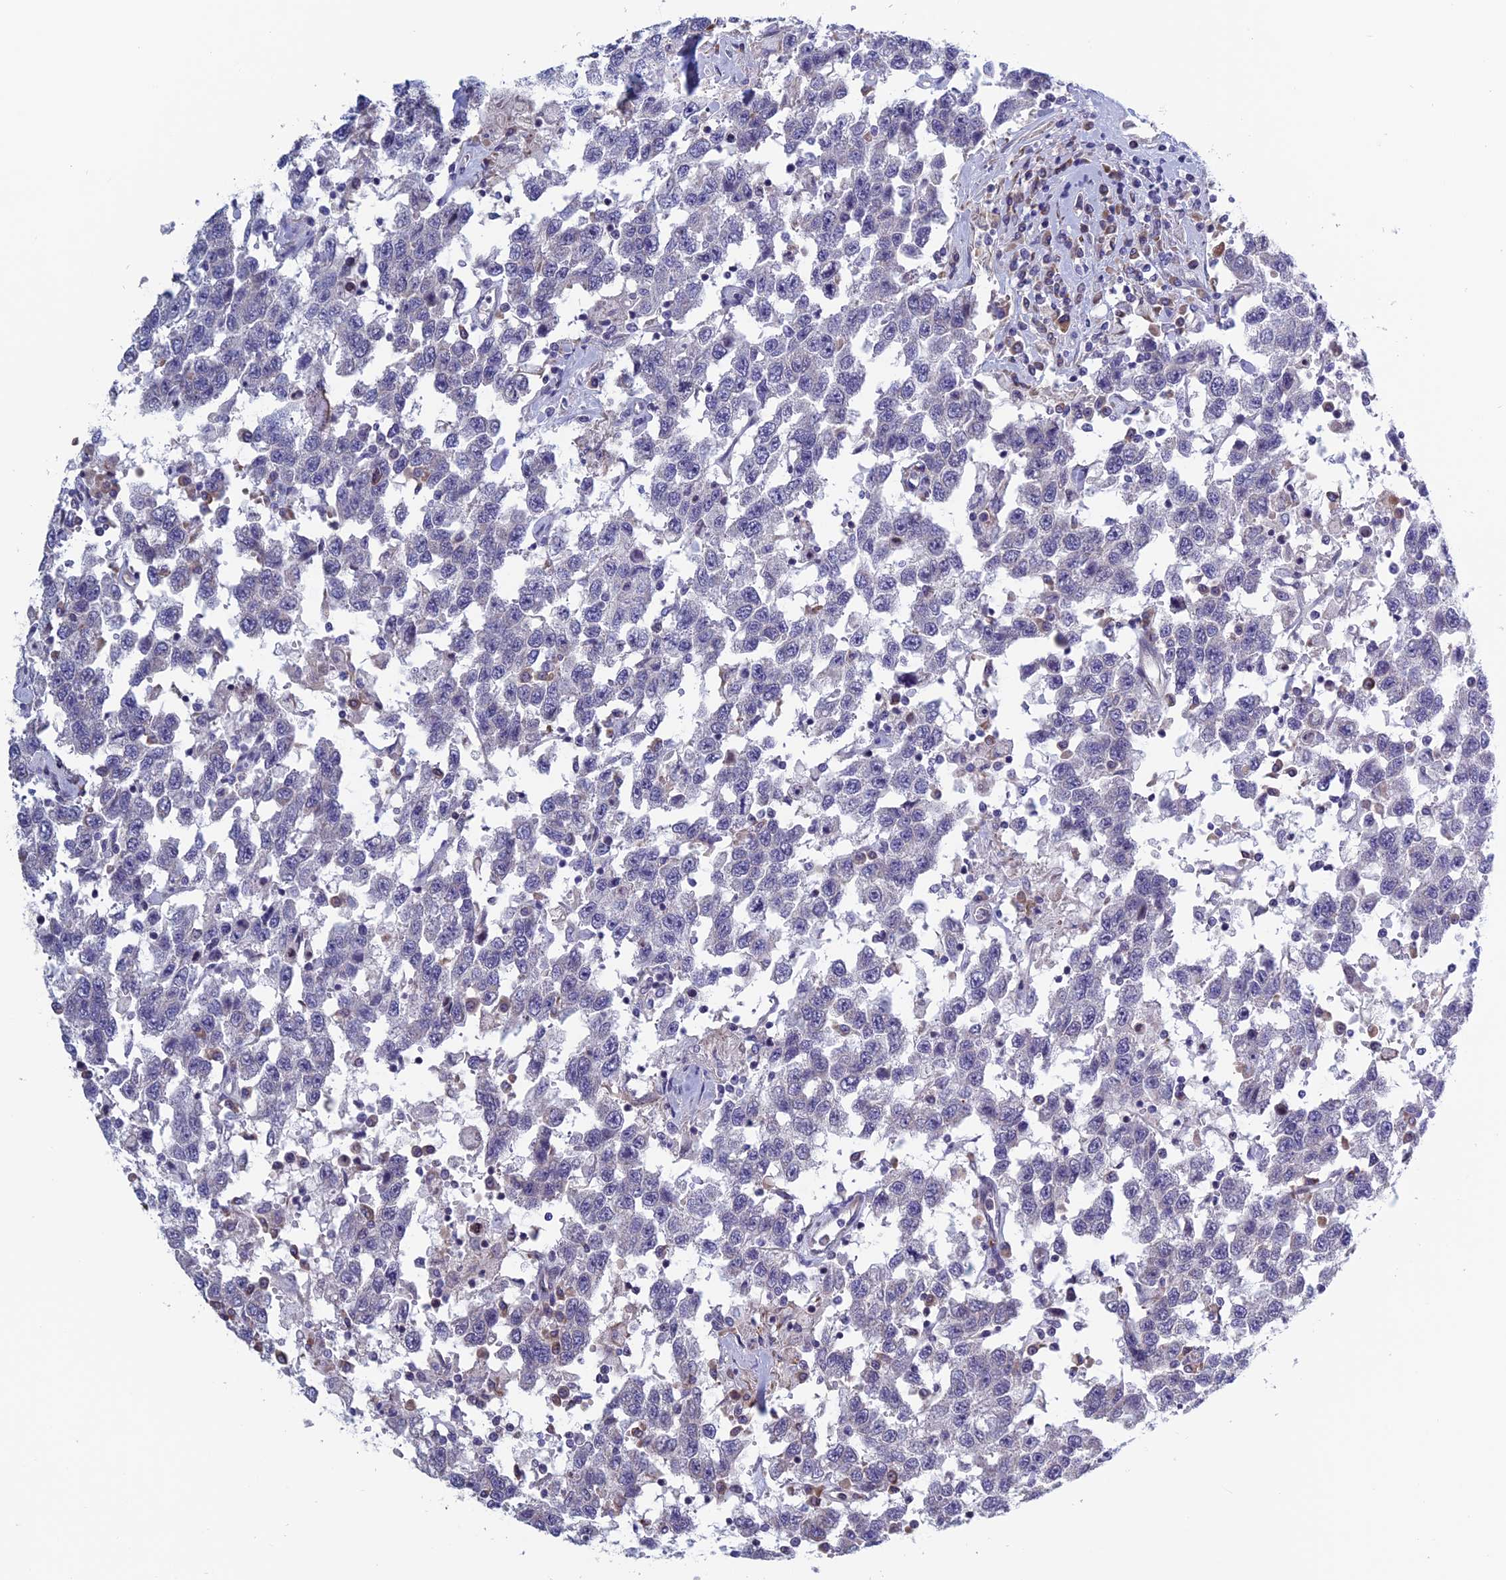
{"staining": {"intensity": "negative", "quantity": "none", "location": "none"}, "tissue": "testis cancer", "cell_type": "Tumor cells", "image_type": "cancer", "snomed": [{"axis": "morphology", "description": "Seminoma, NOS"}, {"axis": "topography", "description": "Testis"}], "caption": "Immunohistochemical staining of human testis cancer (seminoma) shows no significant expression in tumor cells. The staining is performed using DAB brown chromogen with nuclei counter-stained in using hematoxylin.", "gene": "BCL2L10", "patient": {"sex": "male", "age": 41}}